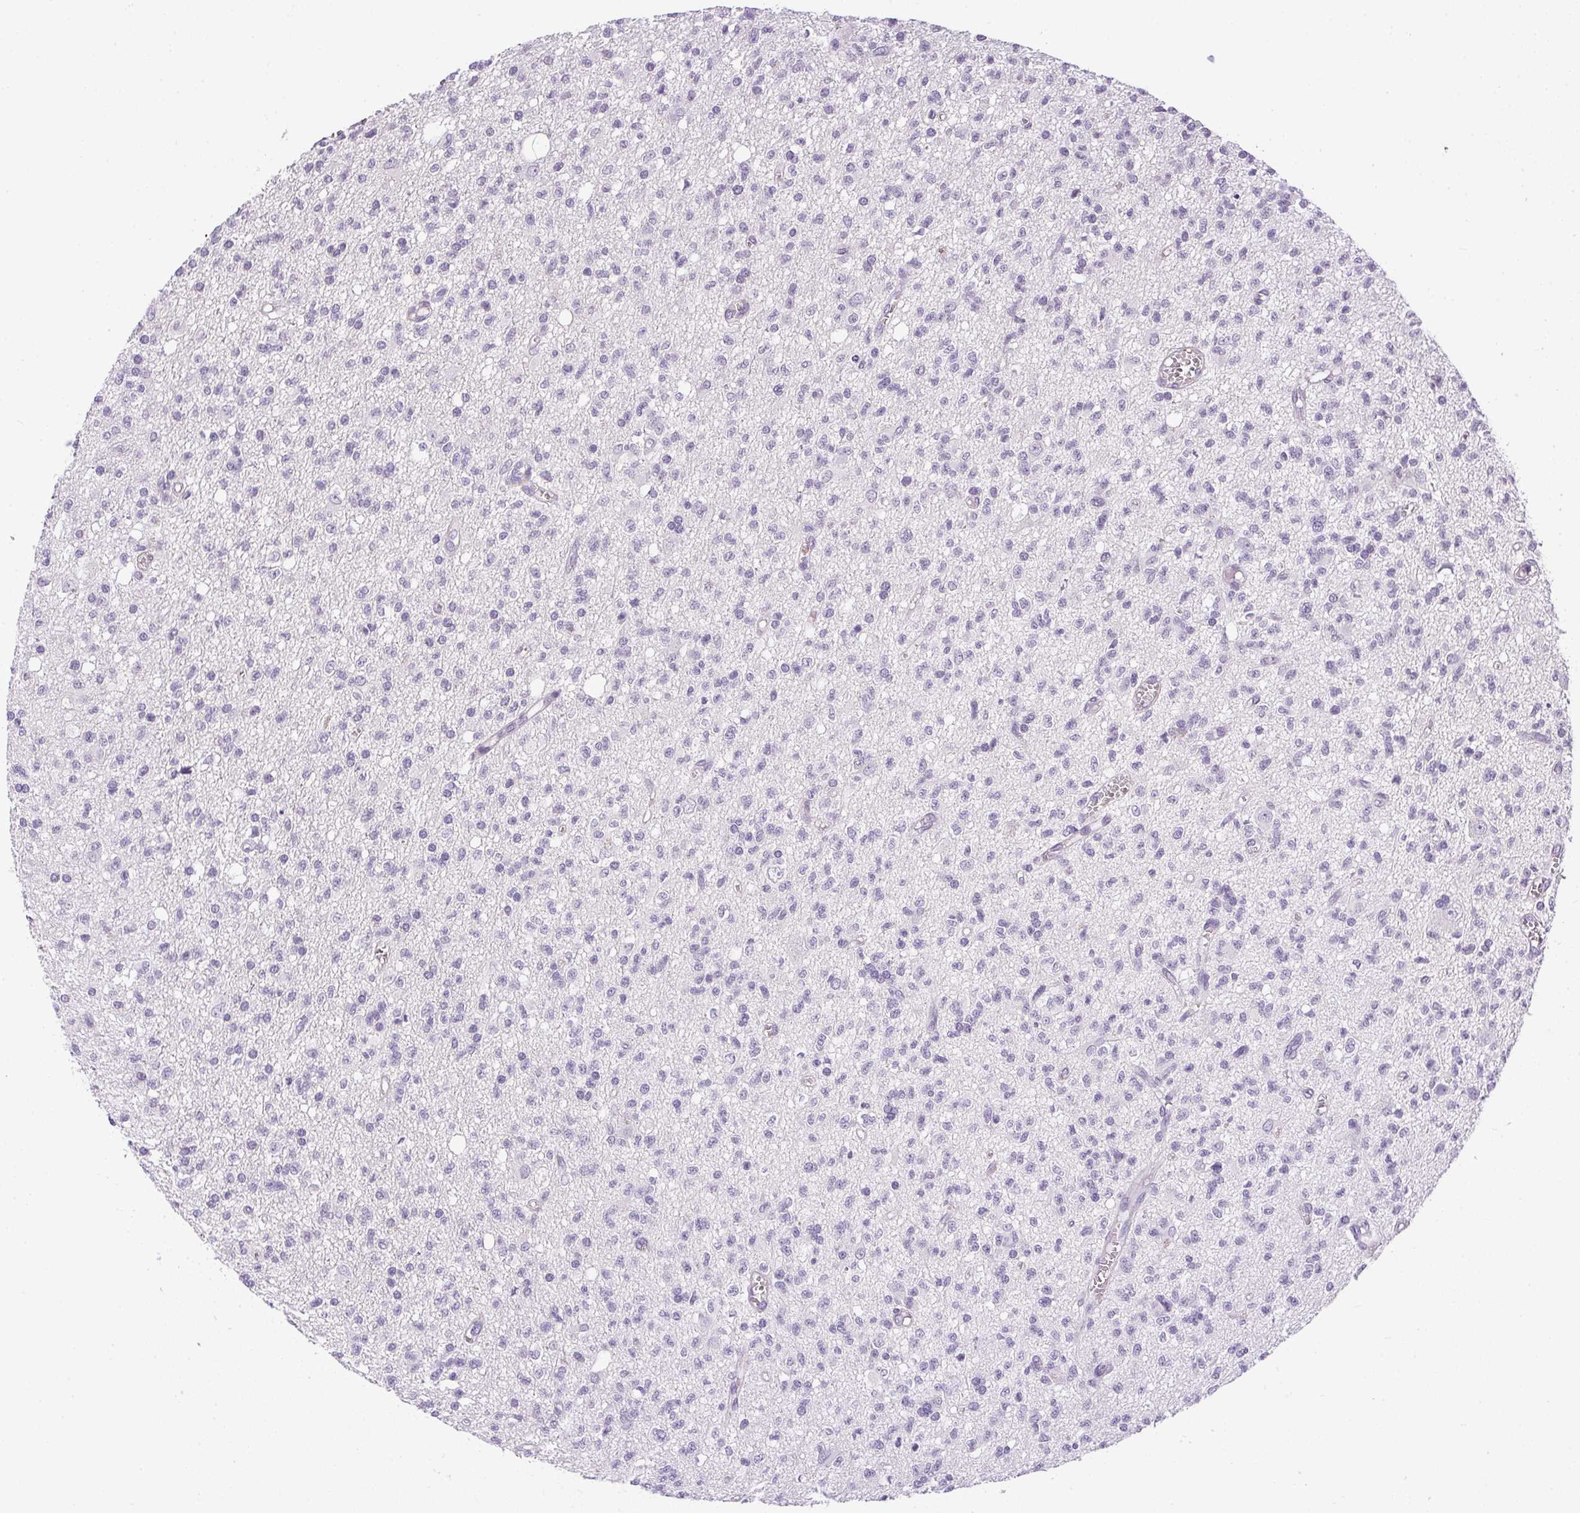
{"staining": {"intensity": "negative", "quantity": "none", "location": "none"}, "tissue": "glioma", "cell_type": "Tumor cells", "image_type": "cancer", "snomed": [{"axis": "morphology", "description": "Glioma, malignant, Low grade"}, {"axis": "topography", "description": "Brain"}], "caption": "Tumor cells show no significant protein positivity in malignant glioma (low-grade).", "gene": "PRL", "patient": {"sex": "male", "age": 64}}